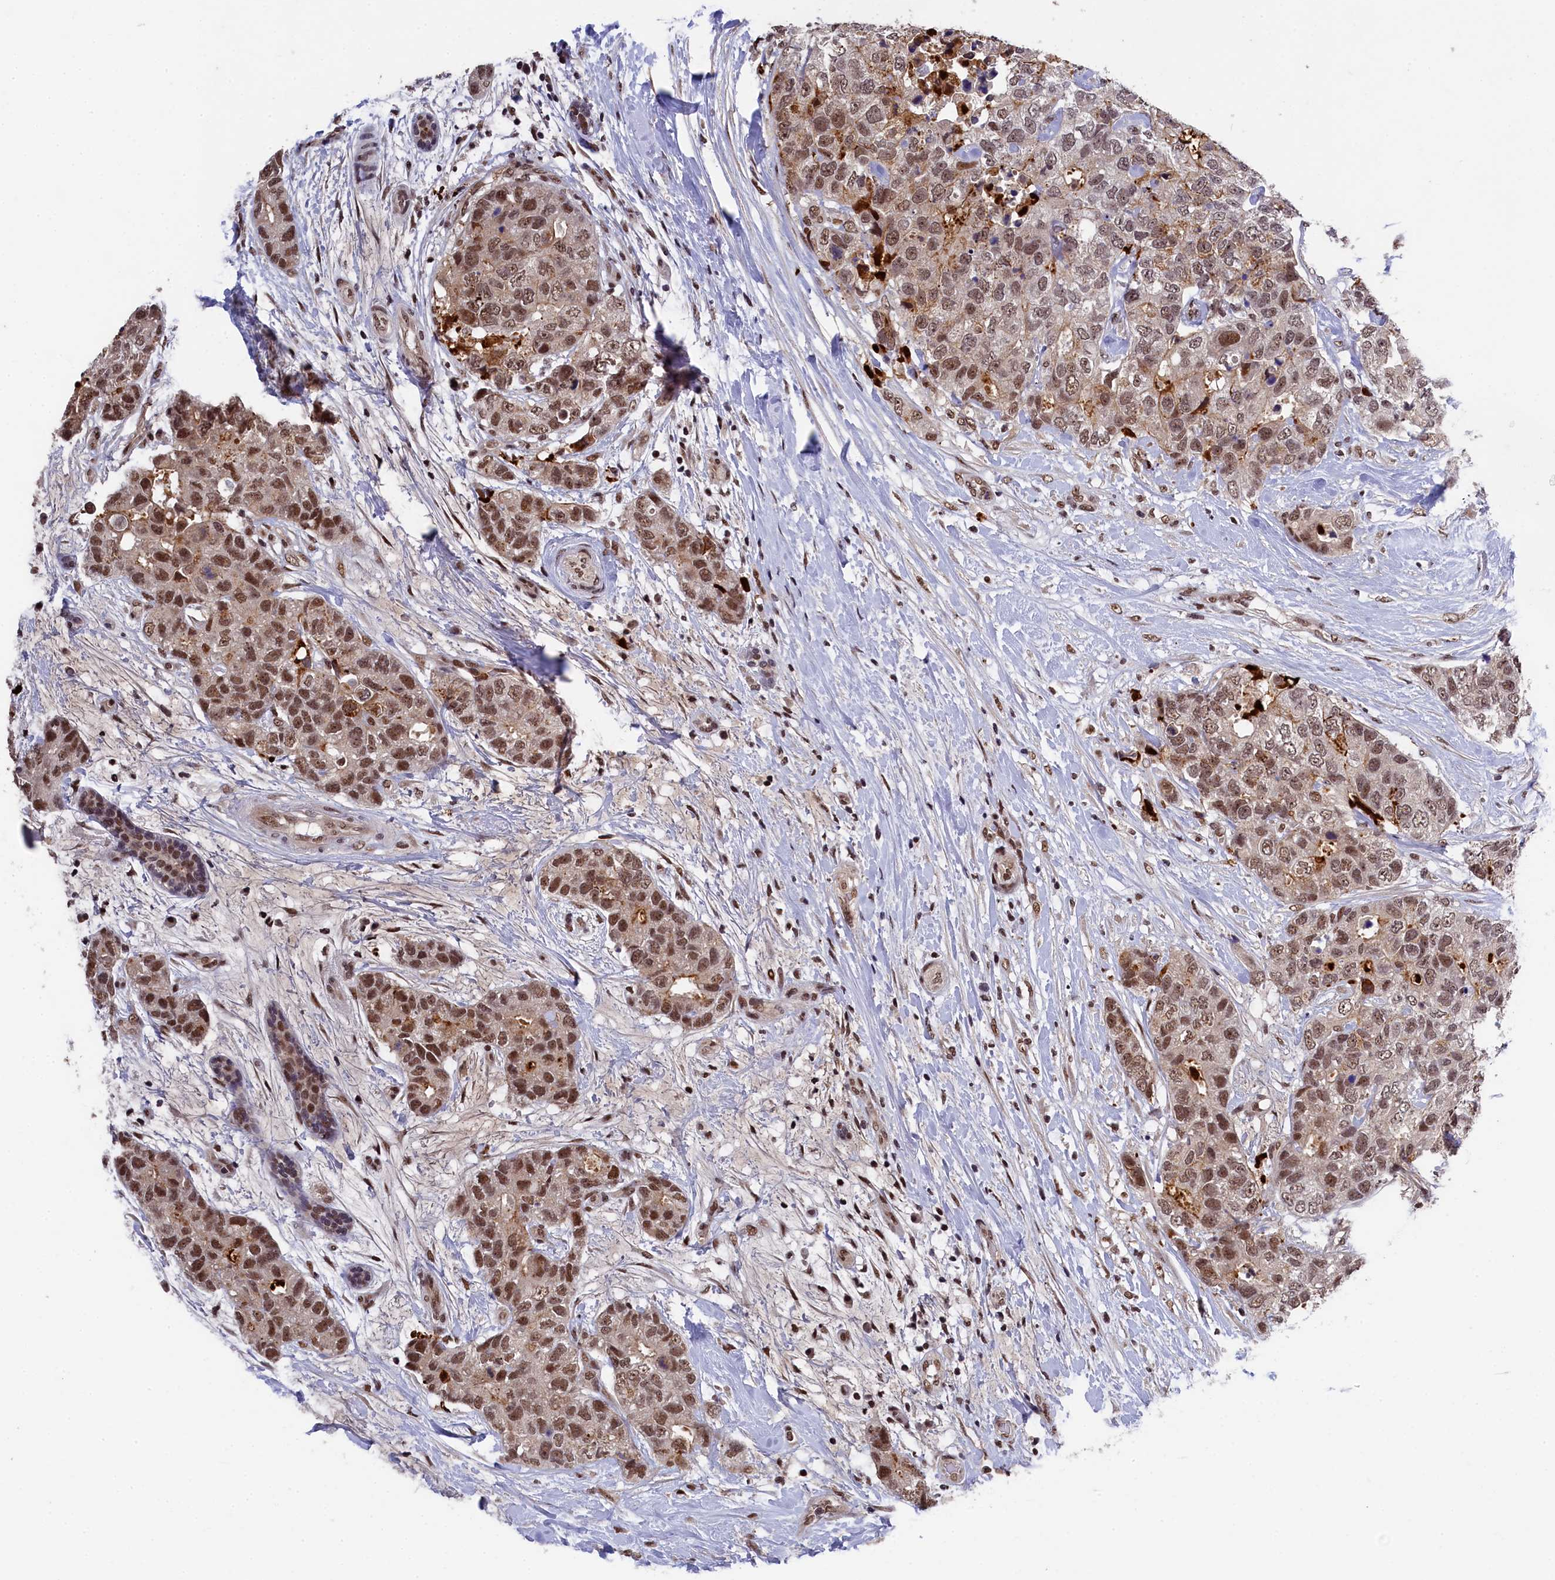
{"staining": {"intensity": "moderate", "quantity": ">75%", "location": "nuclear"}, "tissue": "breast cancer", "cell_type": "Tumor cells", "image_type": "cancer", "snomed": [{"axis": "morphology", "description": "Duct carcinoma"}, {"axis": "topography", "description": "Breast"}], "caption": "A brown stain highlights moderate nuclear staining of a protein in human breast intraductal carcinoma tumor cells.", "gene": "ADIG", "patient": {"sex": "female", "age": 62}}